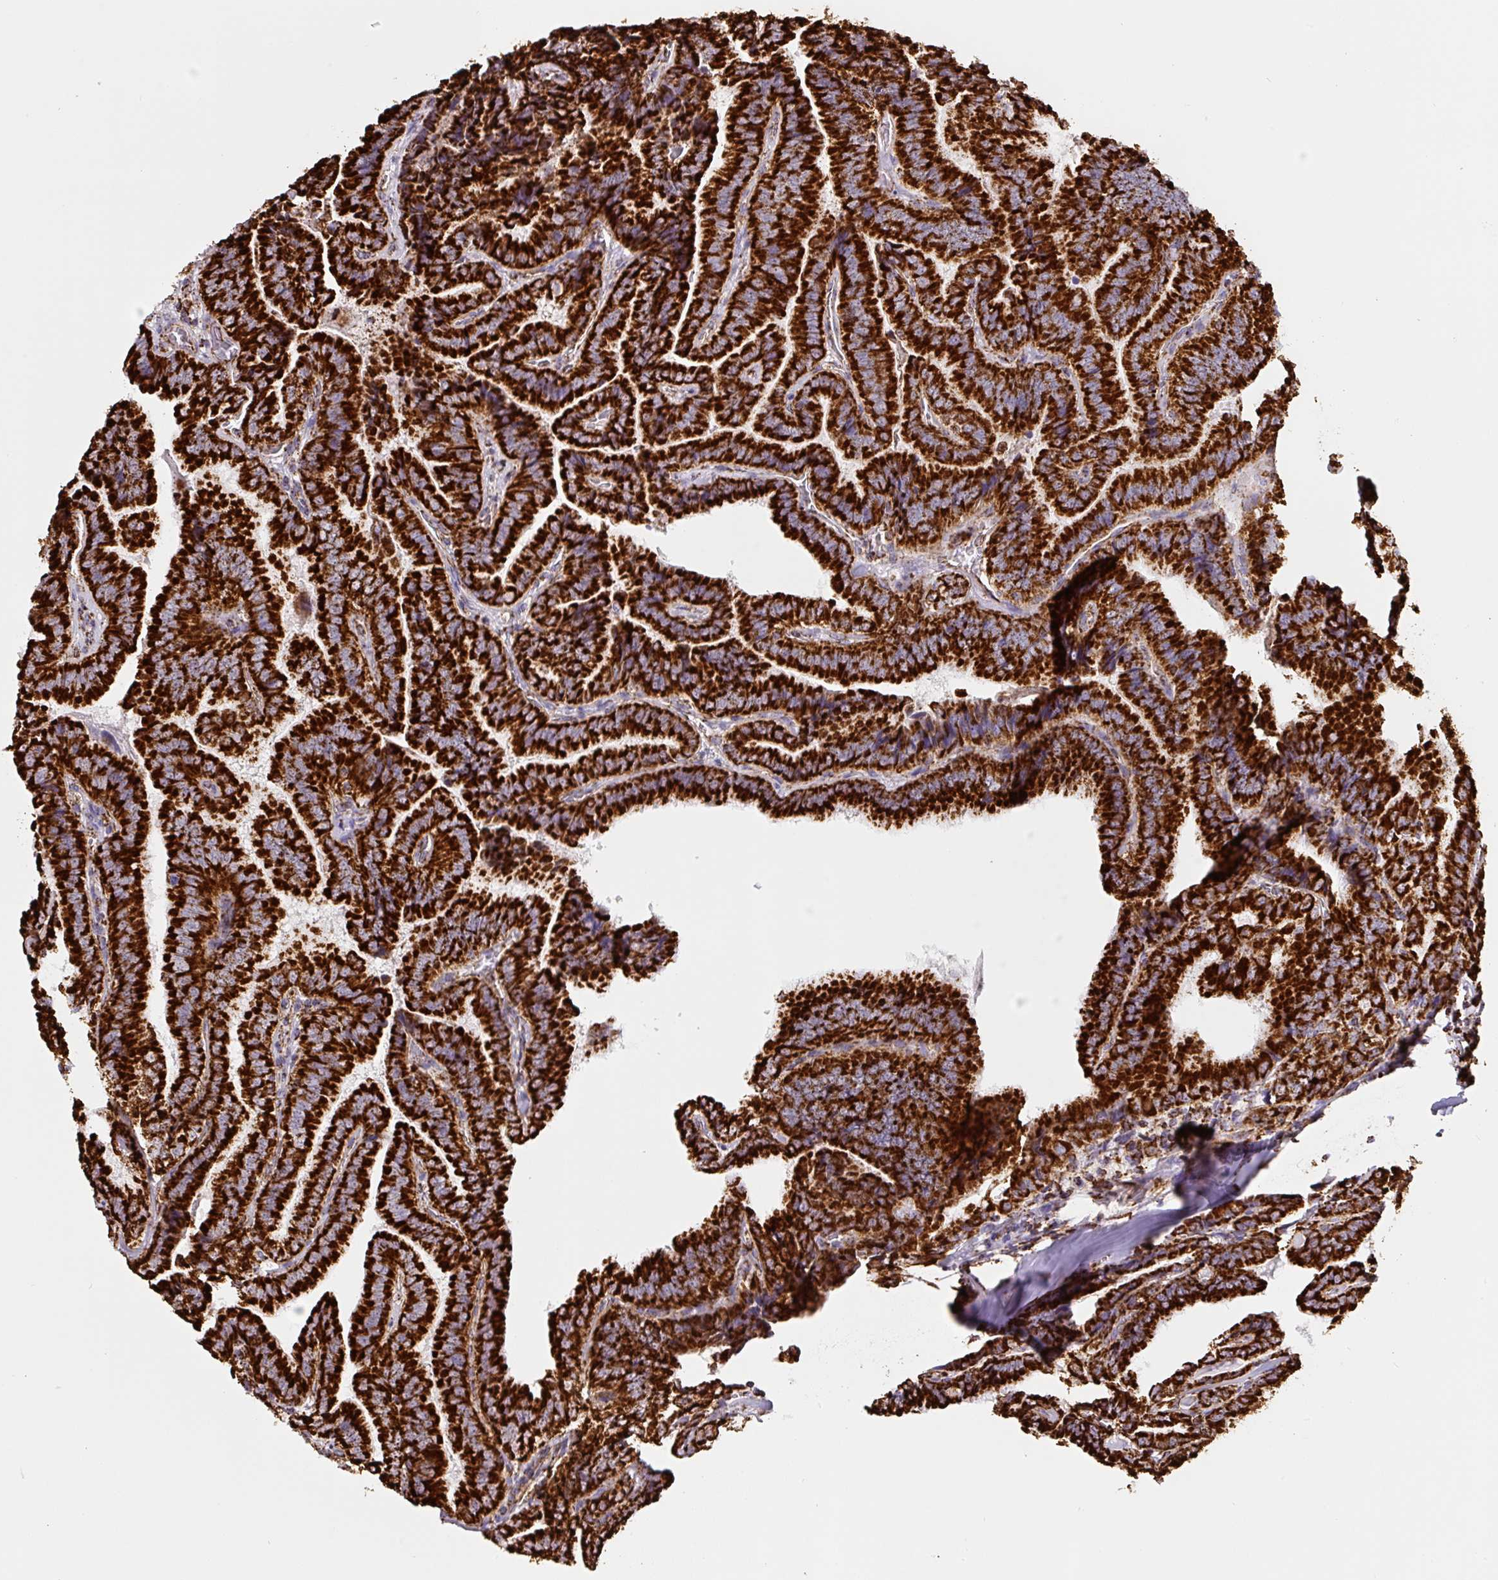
{"staining": {"intensity": "strong", "quantity": ">75%", "location": "cytoplasmic/membranous"}, "tissue": "thyroid cancer", "cell_type": "Tumor cells", "image_type": "cancer", "snomed": [{"axis": "morphology", "description": "Papillary adenocarcinoma, NOS"}, {"axis": "topography", "description": "Thyroid gland"}], "caption": "The micrograph shows staining of papillary adenocarcinoma (thyroid), revealing strong cytoplasmic/membranous protein expression (brown color) within tumor cells. (brown staining indicates protein expression, while blue staining denotes nuclei).", "gene": "ATP5F1A", "patient": {"sex": "male", "age": 61}}